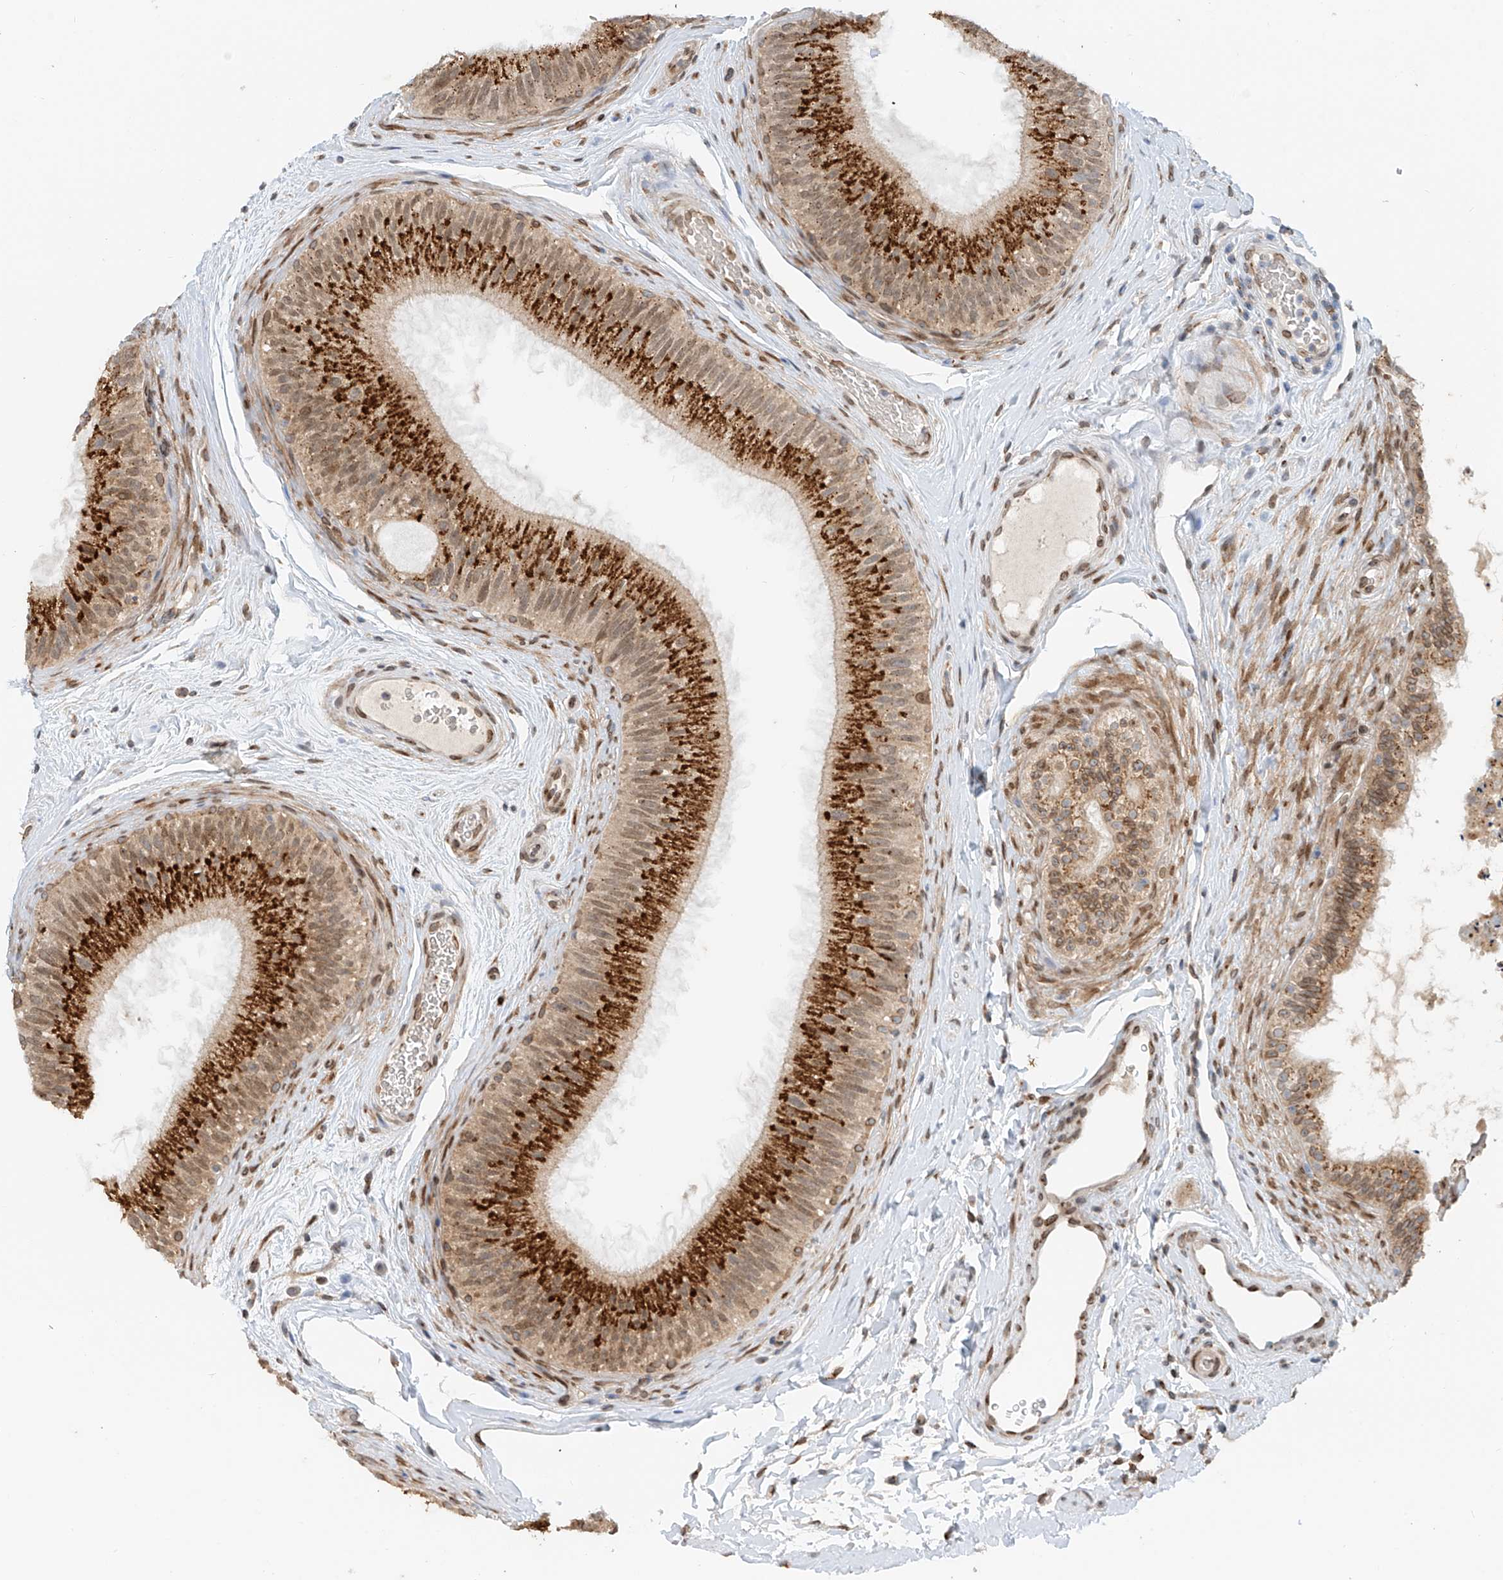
{"staining": {"intensity": "strong", "quantity": "25%-75%", "location": "cytoplasmic/membranous,nuclear"}, "tissue": "epididymis", "cell_type": "Glandular cells", "image_type": "normal", "snomed": [{"axis": "morphology", "description": "Normal tissue, NOS"}, {"axis": "topography", "description": "Epididymis"}], "caption": "Brown immunohistochemical staining in benign epididymis shows strong cytoplasmic/membranous,nuclear expression in approximately 25%-75% of glandular cells. Using DAB (brown) and hematoxylin (blue) stains, captured at high magnification using brightfield microscopy.", "gene": "STARD9", "patient": {"sex": "male", "age": 45}}